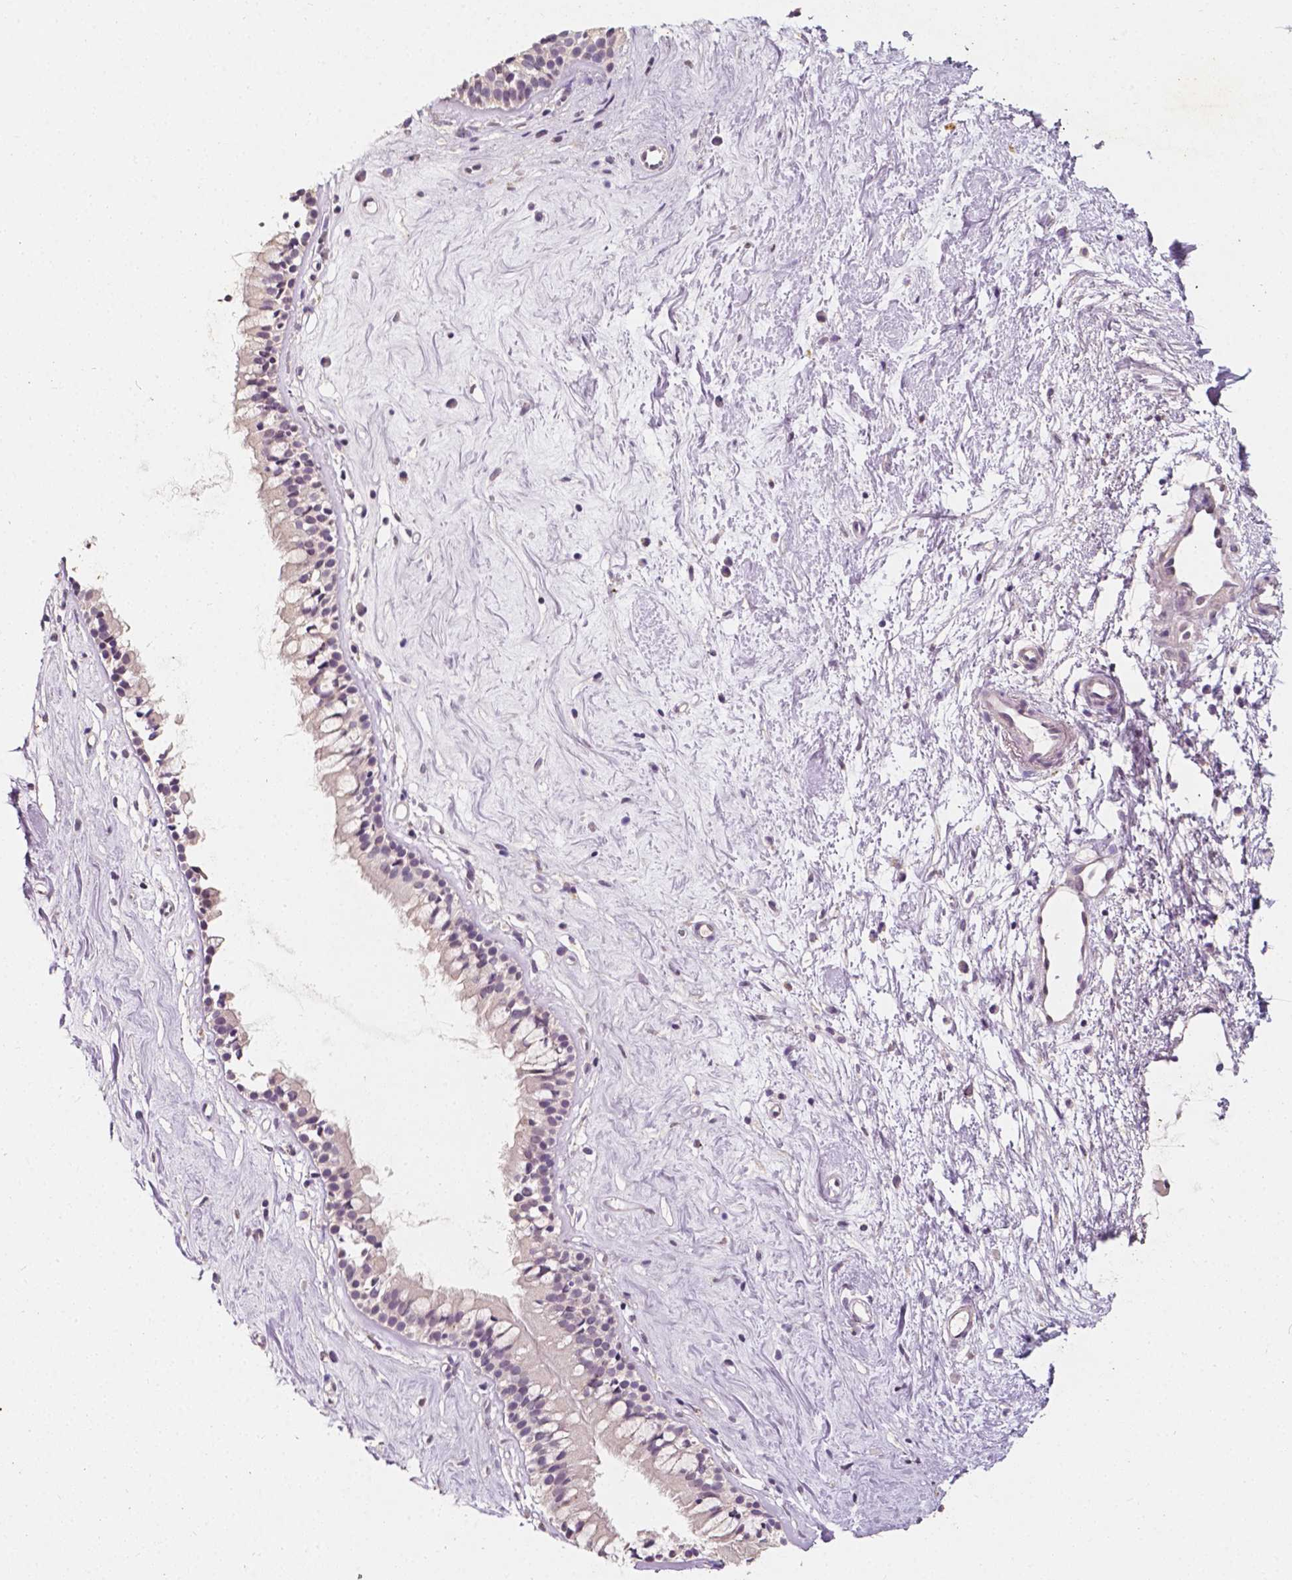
{"staining": {"intensity": "negative", "quantity": "none", "location": "none"}, "tissue": "nasopharynx", "cell_type": "Respiratory epithelial cells", "image_type": "normal", "snomed": [{"axis": "morphology", "description": "Normal tissue, NOS"}, {"axis": "topography", "description": "Nasopharynx"}], "caption": "The immunohistochemistry (IHC) micrograph has no significant positivity in respiratory epithelial cells of nasopharynx. Nuclei are stained in blue.", "gene": "TAL1", "patient": {"sex": "female", "age": 52}}